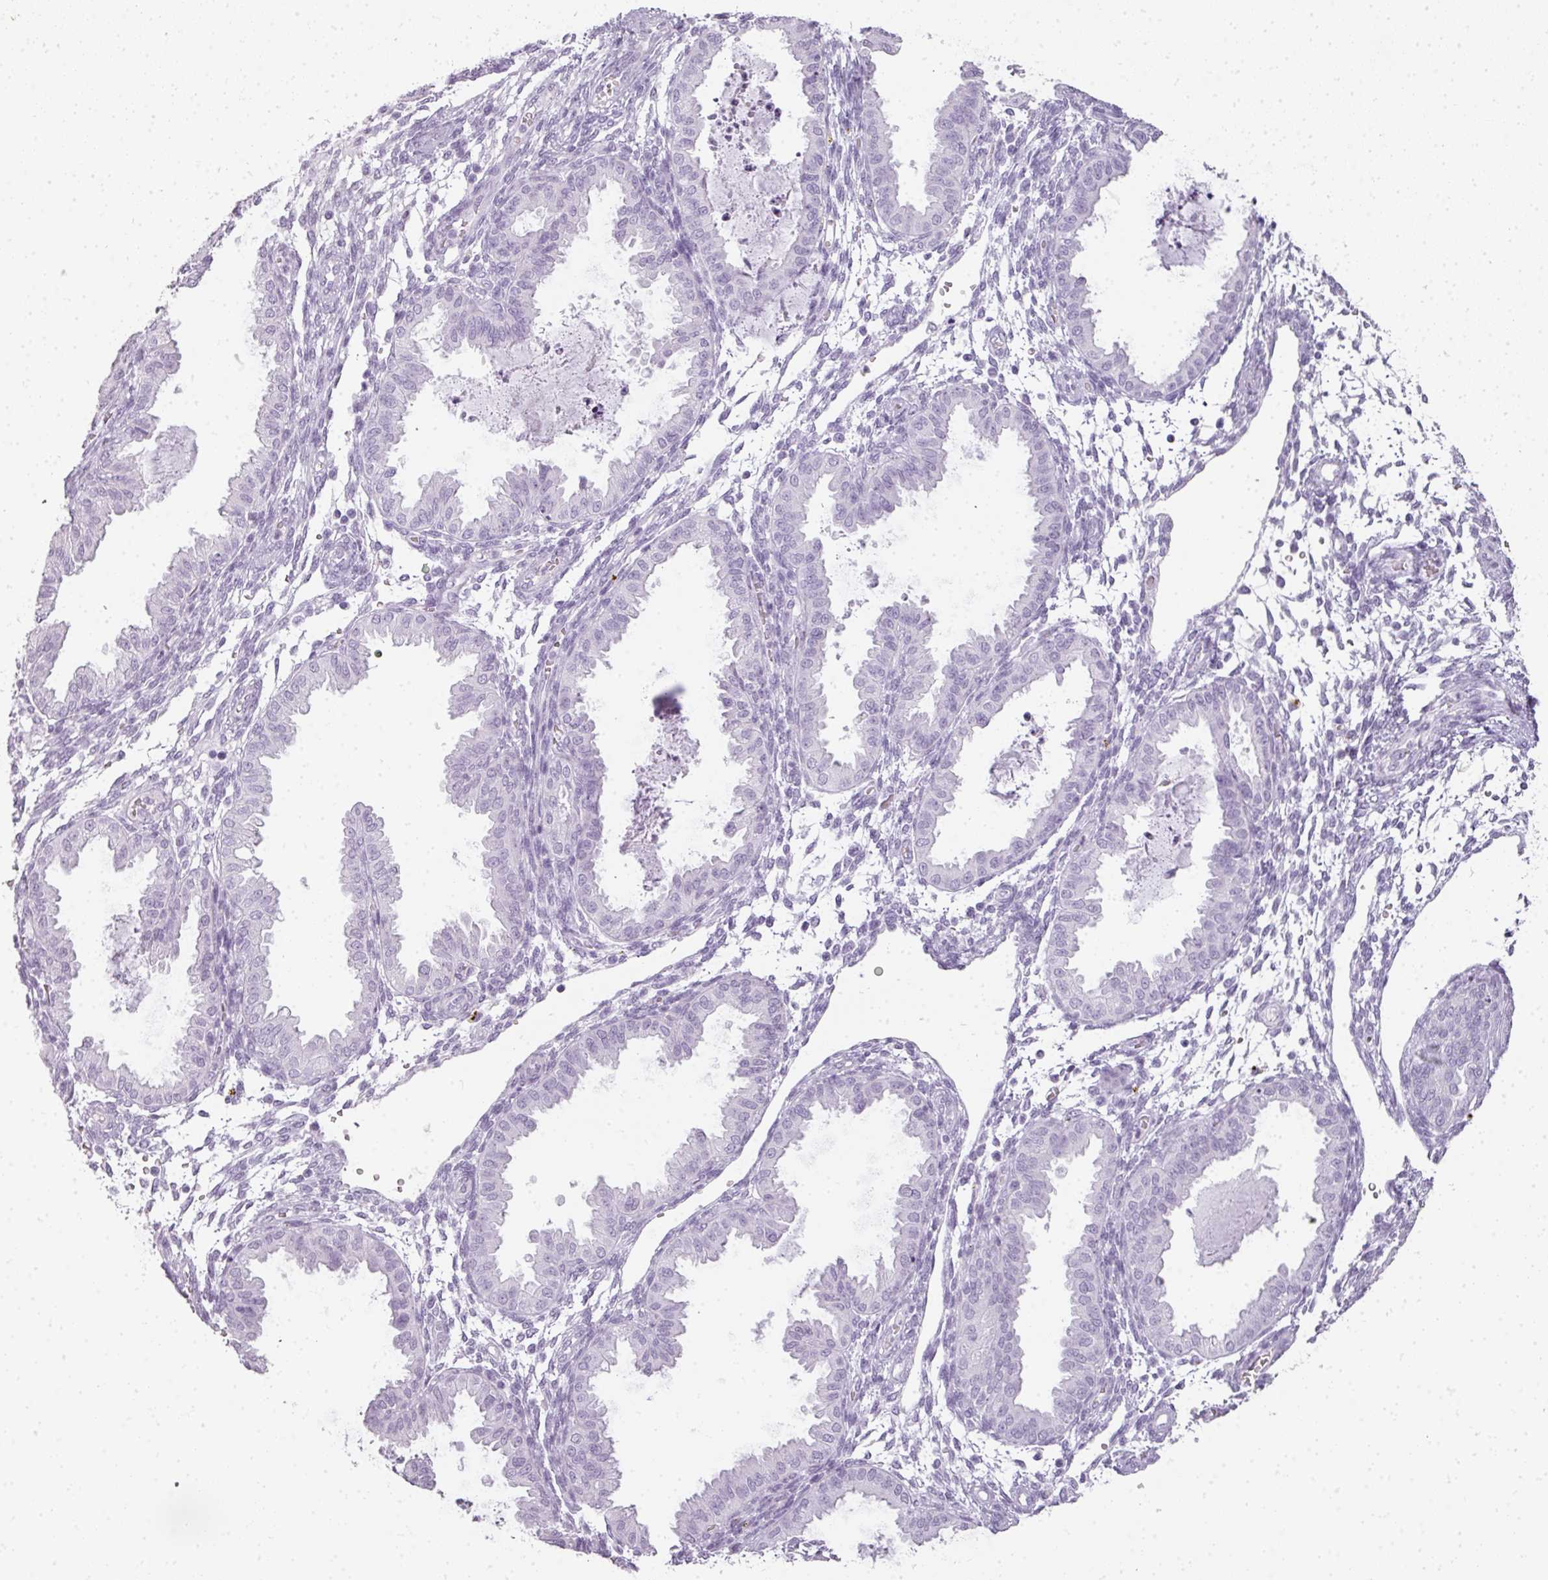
{"staining": {"intensity": "negative", "quantity": "none", "location": "none"}, "tissue": "endometrium", "cell_type": "Cells in endometrial stroma", "image_type": "normal", "snomed": [{"axis": "morphology", "description": "Normal tissue, NOS"}, {"axis": "topography", "description": "Endometrium"}], "caption": "There is no significant staining in cells in endometrial stroma of endometrium. (Stains: DAB immunohistochemistry with hematoxylin counter stain, Microscopy: brightfield microscopy at high magnification).", "gene": "RBMY1A1", "patient": {"sex": "female", "age": 33}}